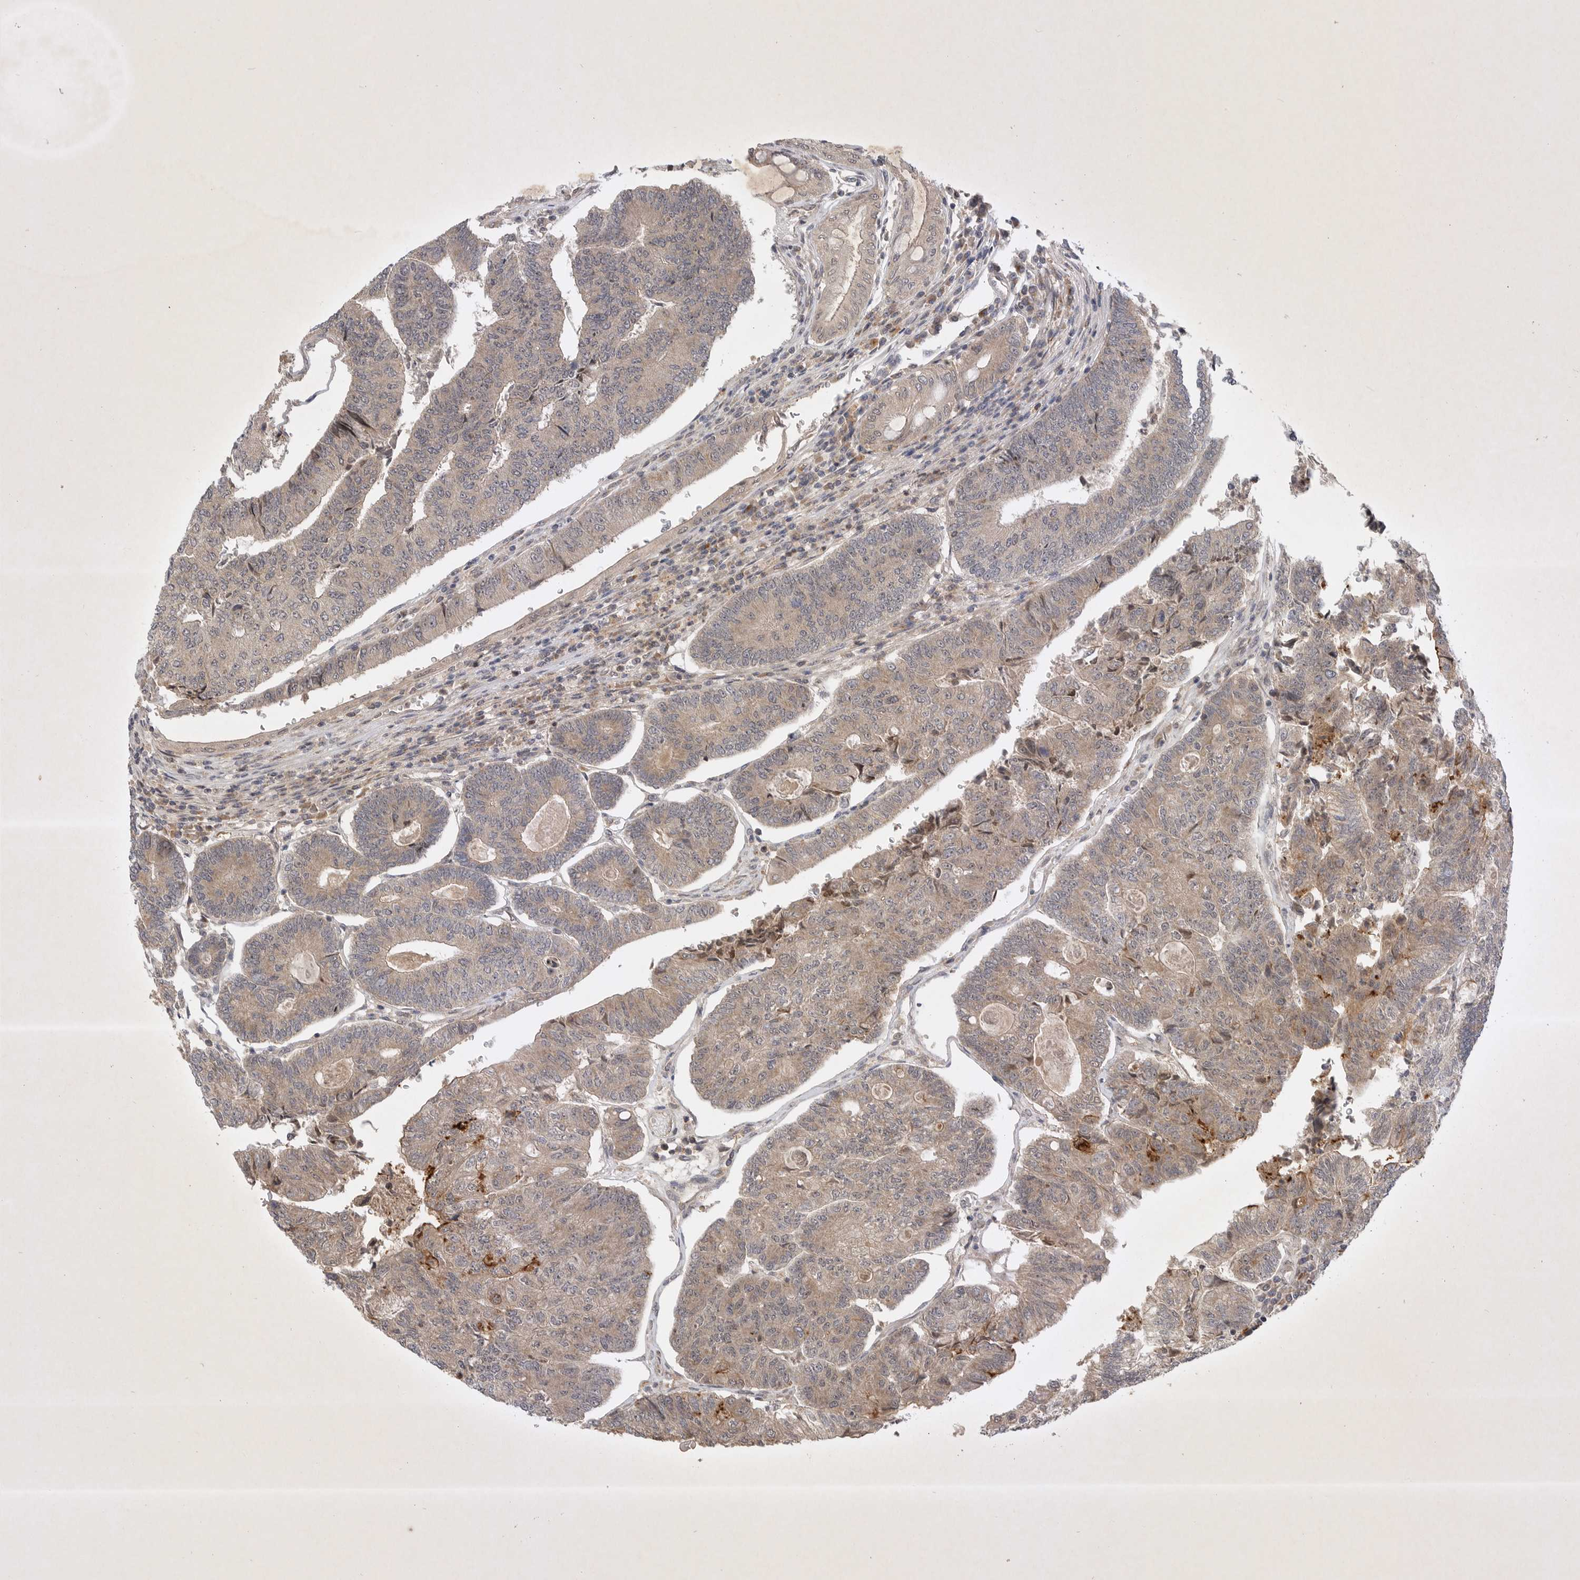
{"staining": {"intensity": "weak", "quantity": ">75%", "location": "cytoplasmic/membranous"}, "tissue": "colorectal cancer", "cell_type": "Tumor cells", "image_type": "cancer", "snomed": [{"axis": "morphology", "description": "Adenocarcinoma, NOS"}, {"axis": "topography", "description": "Colon"}], "caption": "Adenocarcinoma (colorectal) was stained to show a protein in brown. There is low levels of weak cytoplasmic/membranous staining in about >75% of tumor cells.", "gene": "PTPDC1", "patient": {"sex": "female", "age": 67}}